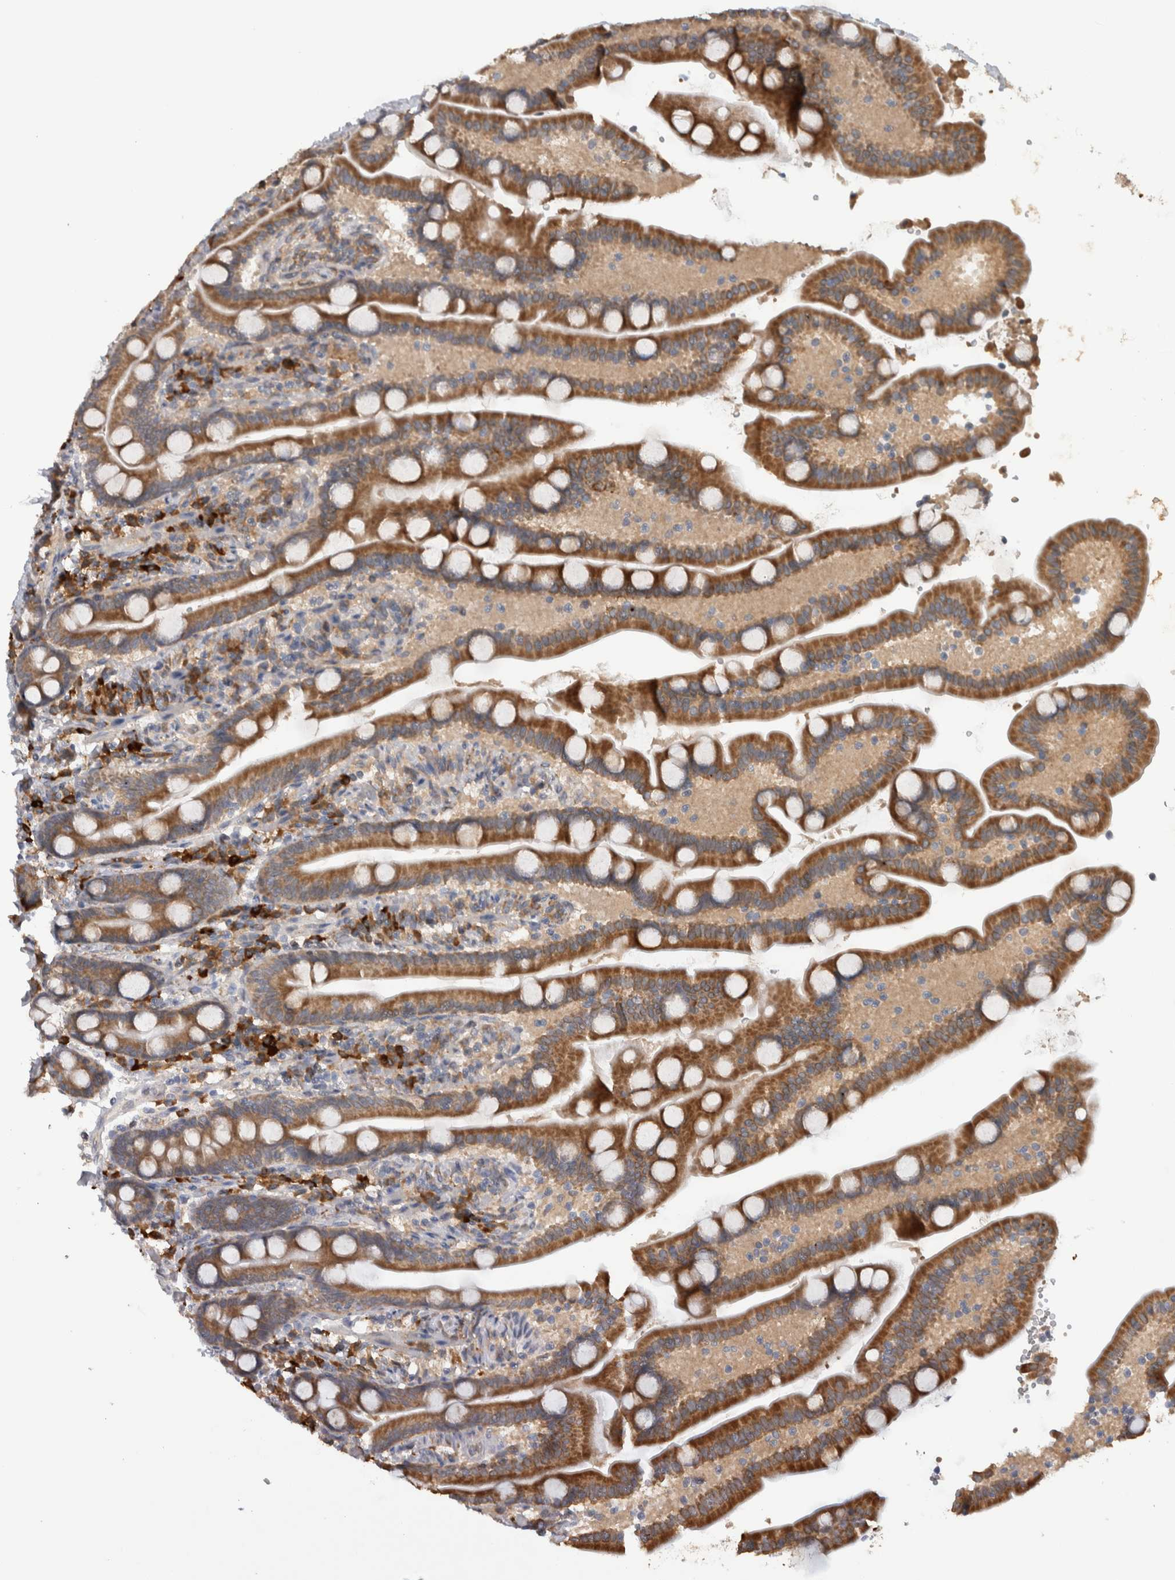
{"staining": {"intensity": "strong", "quantity": ">75%", "location": "cytoplasmic/membranous"}, "tissue": "duodenum", "cell_type": "Glandular cells", "image_type": "normal", "snomed": [{"axis": "morphology", "description": "Normal tissue, NOS"}, {"axis": "topography", "description": "Duodenum"}], "caption": "Human duodenum stained for a protein (brown) demonstrates strong cytoplasmic/membranous positive expression in about >75% of glandular cells.", "gene": "ADGRL3", "patient": {"sex": "male", "age": 54}}